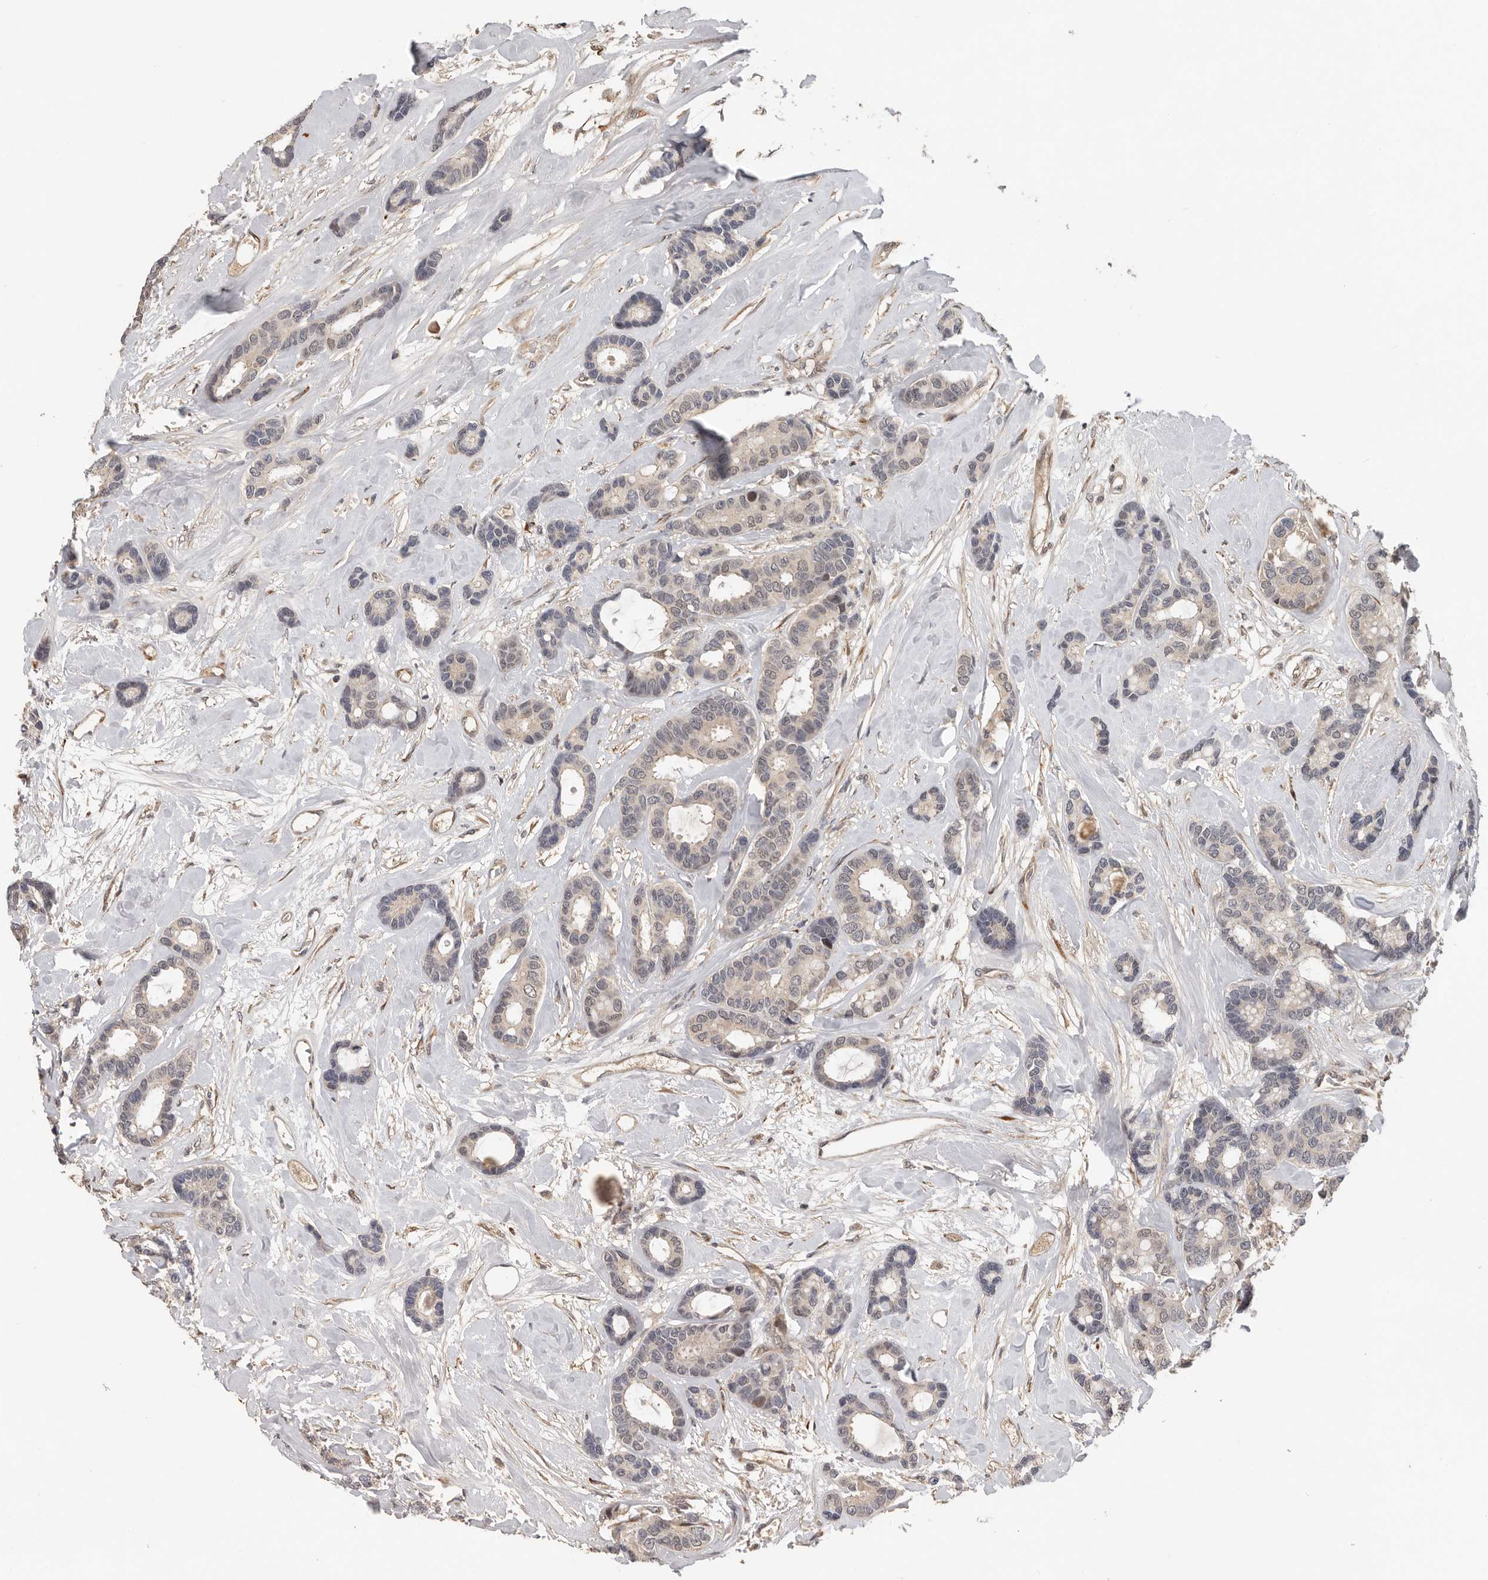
{"staining": {"intensity": "moderate", "quantity": "<25%", "location": "nuclear"}, "tissue": "breast cancer", "cell_type": "Tumor cells", "image_type": "cancer", "snomed": [{"axis": "morphology", "description": "Duct carcinoma"}, {"axis": "topography", "description": "Breast"}], "caption": "High-power microscopy captured an immunohistochemistry (IHC) histopathology image of breast cancer (intraductal carcinoma), revealing moderate nuclear positivity in approximately <25% of tumor cells.", "gene": "HENMT1", "patient": {"sex": "female", "age": 87}}